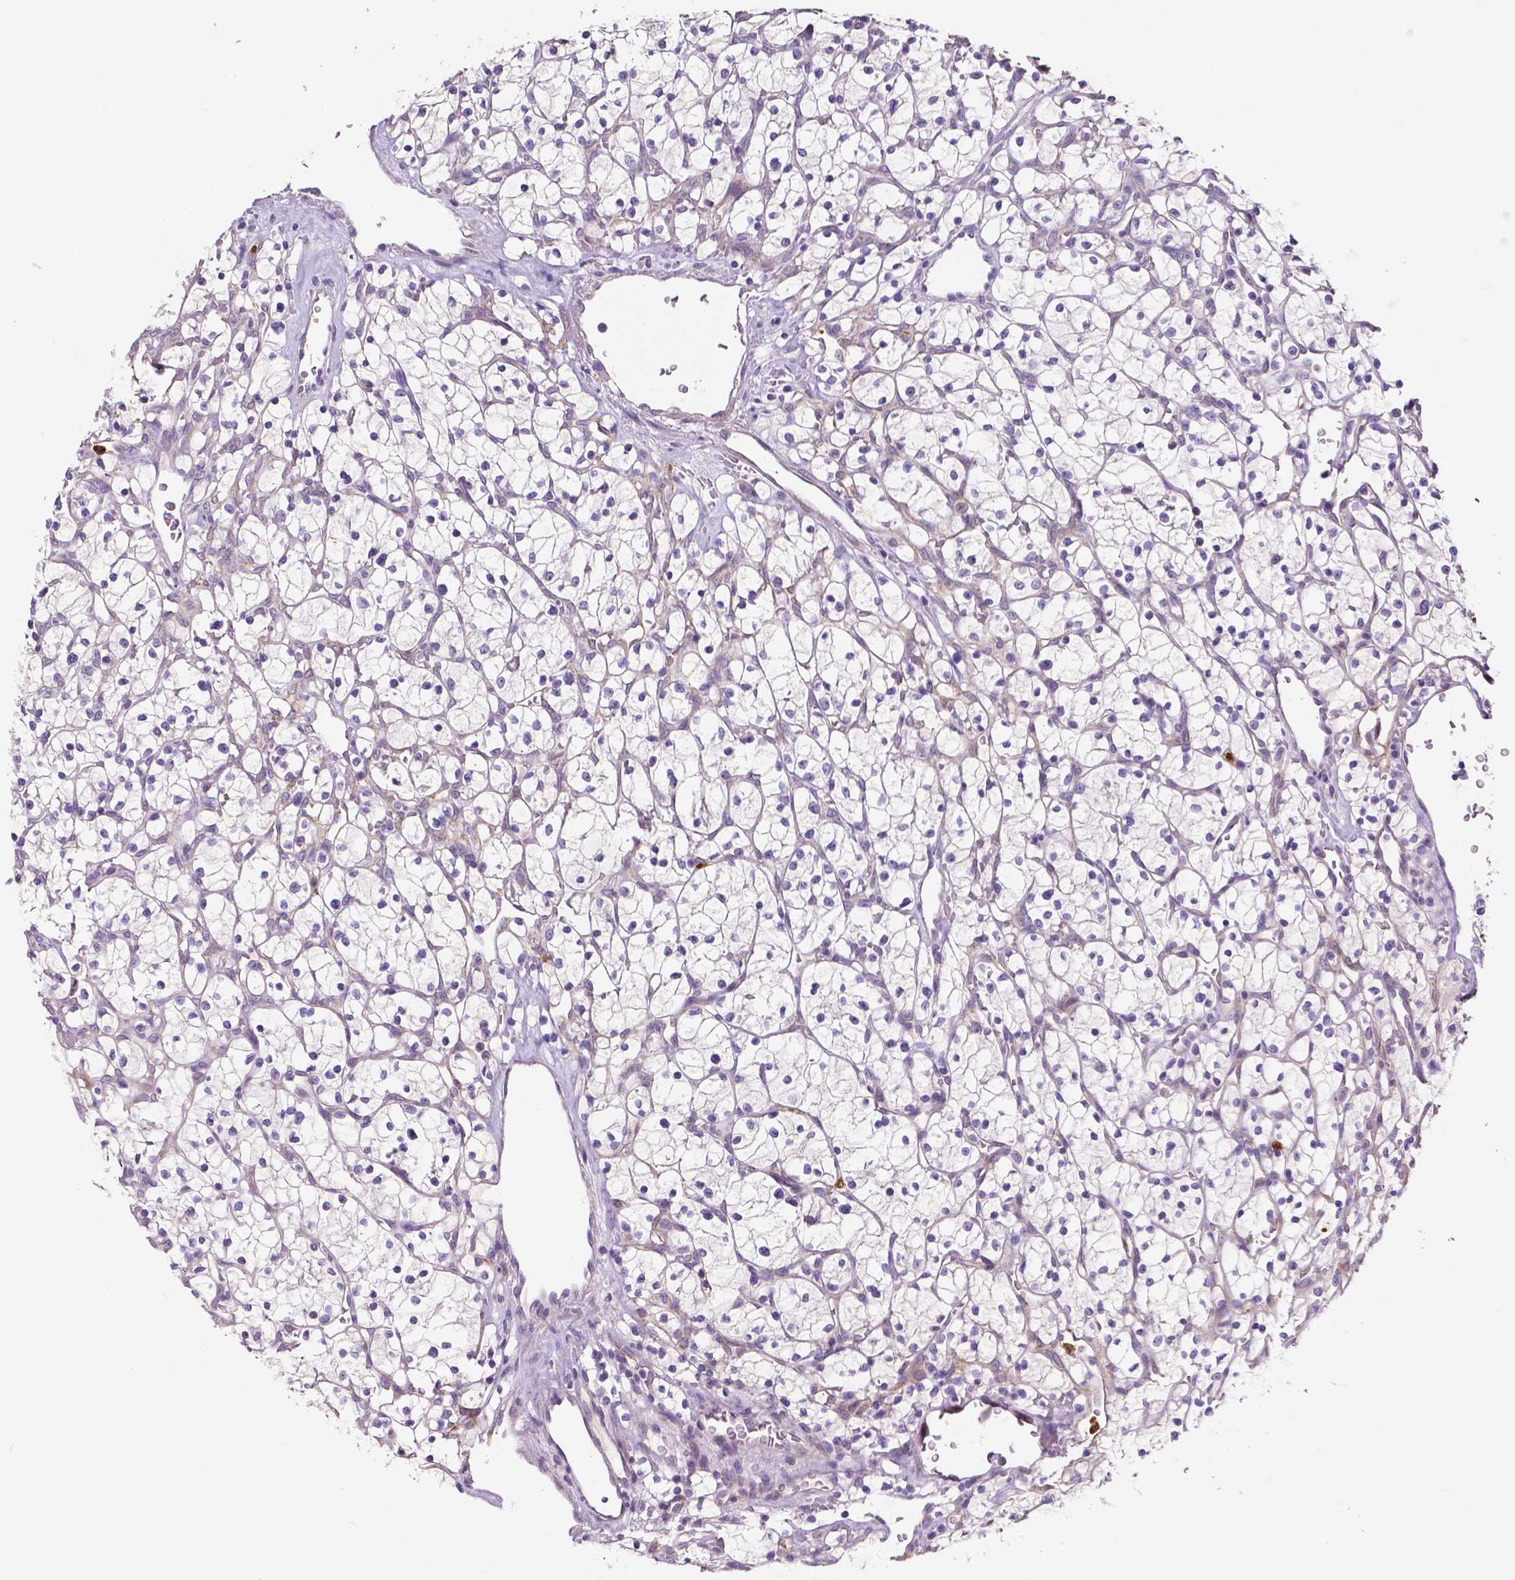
{"staining": {"intensity": "negative", "quantity": "none", "location": "none"}, "tissue": "renal cancer", "cell_type": "Tumor cells", "image_type": "cancer", "snomed": [{"axis": "morphology", "description": "Adenocarcinoma, NOS"}, {"axis": "topography", "description": "Kidney"}], "caption": "Adenocarcinoma (renal) stained for a protein using immunohistochemistry displays no positivity tumor cells.", "gene": "MMP9", "patient": {"sex": "female", "age": 64}}